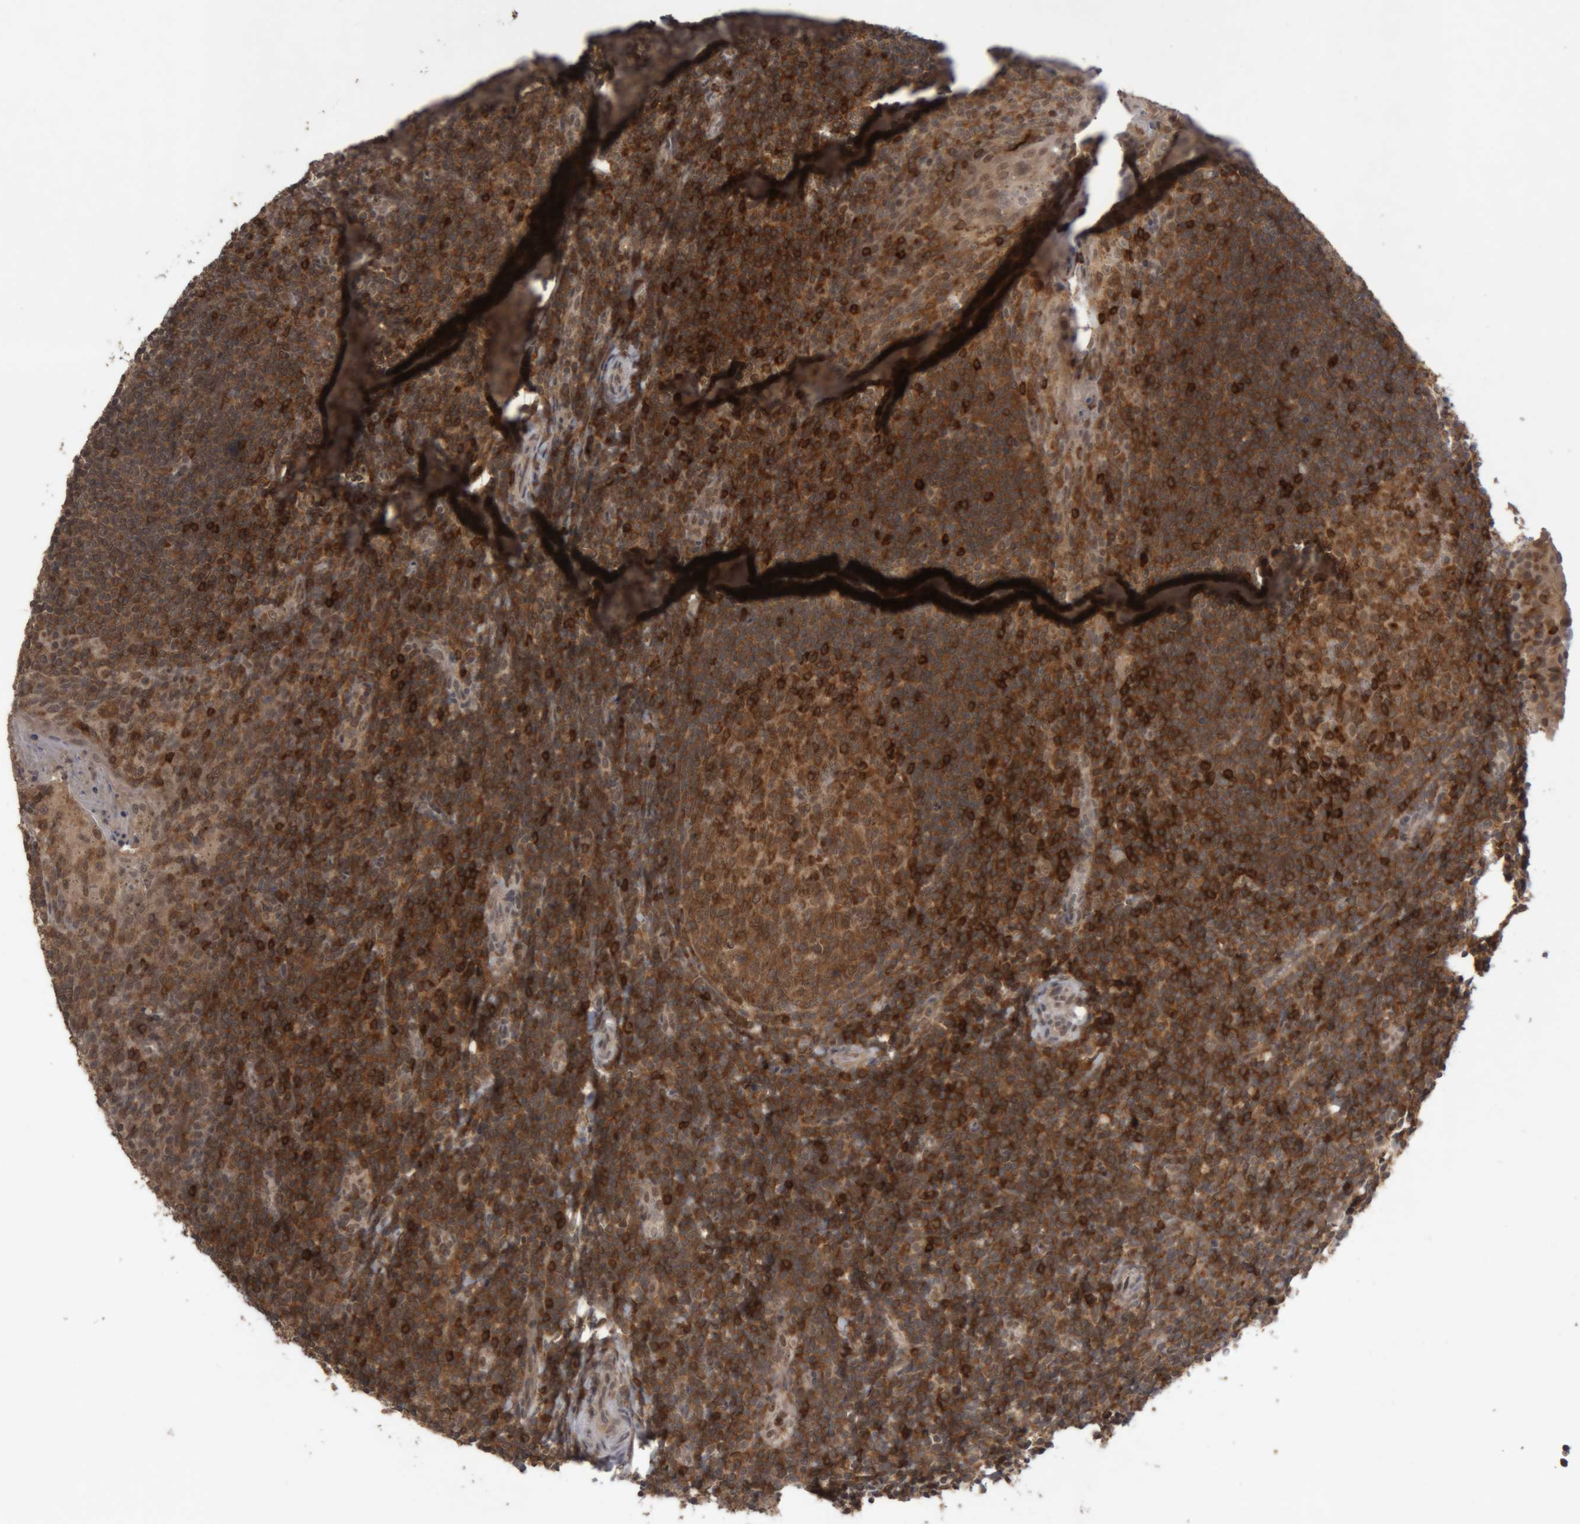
{"staining": {"intensity": "moderate", "quantity": ">75%", "location": "cytoplasmic/membranous"}, "tissue": "tonsil", "cell_type": "Germinal center cells", "image_type": "normal", "snomed": [{"axis": "morphology", "description": "Normal tissue, NOS"}, {"axis": "topography", "description": "Tonsil"}], "caption": "A high-resolution micrograph shows immunohistochemistry staining of unremarkable tonsil, which demonstrates moderate cytoplasmic/membranous positivity in about >75% of germinal center cells.", "gene": "NFATC2", "patient": {"sex": "male", "age": 27}}